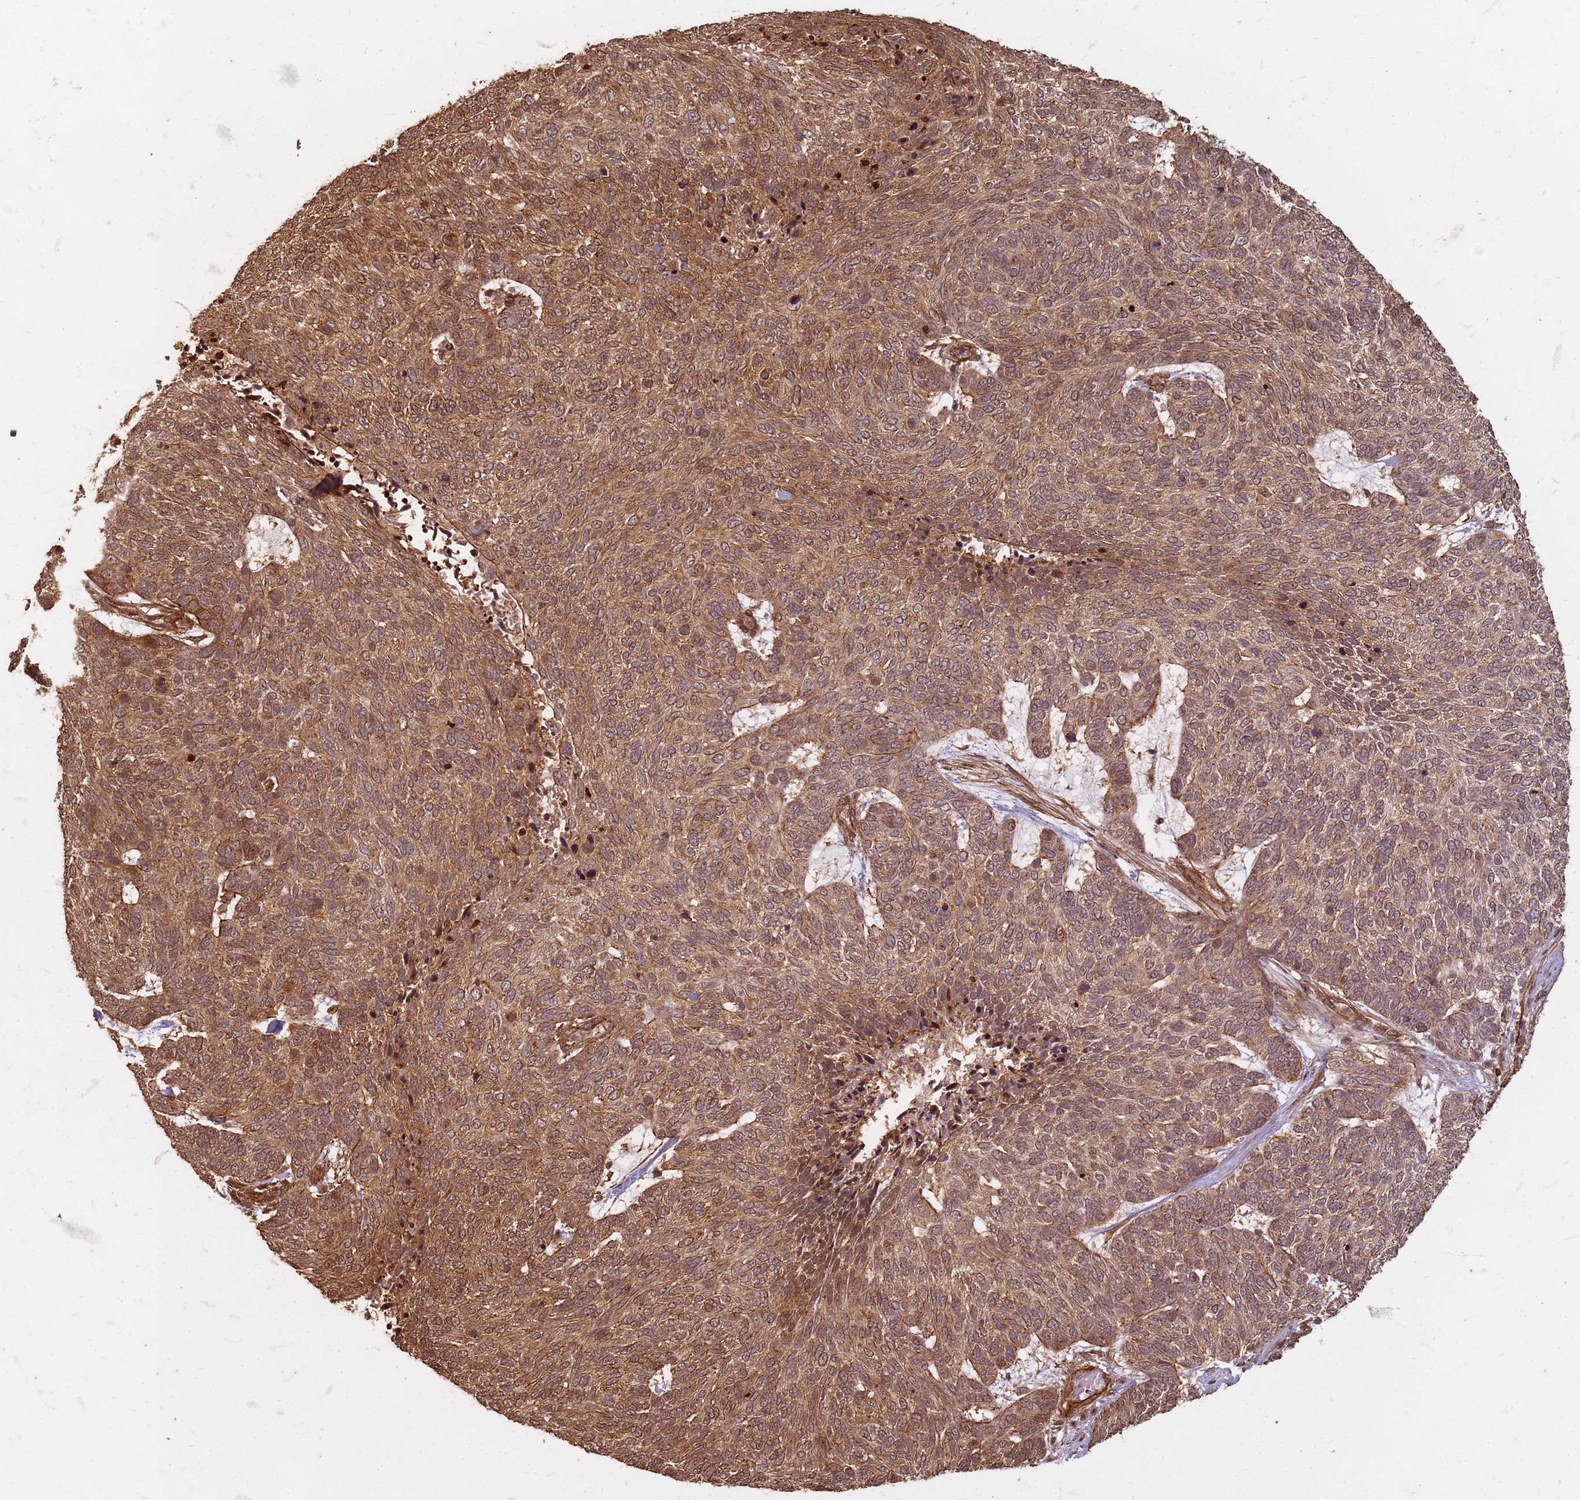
{"staining": {"intensity": "moderate", "quantity": ">75%", "location": "cytoplasmic/membranous"}, "tissue": "skin cancer", "cell_type": "Tumor cells", "image_type": "cancer", "snomed": [{"axis": "morphology", "description": "Basal cell carcinoma"}, {"axis": "topography", "description": "Skin"}], "caption": "Immunohistochemistry (DAB) staining of human skin cancer (basal cell carcinoma) reveals moderate cytoplasmic/membranous protein positivity in approximately >75% of tumor cells.", "gene": "KIF26A", "patient": {"sex": "female", "age": 65}}